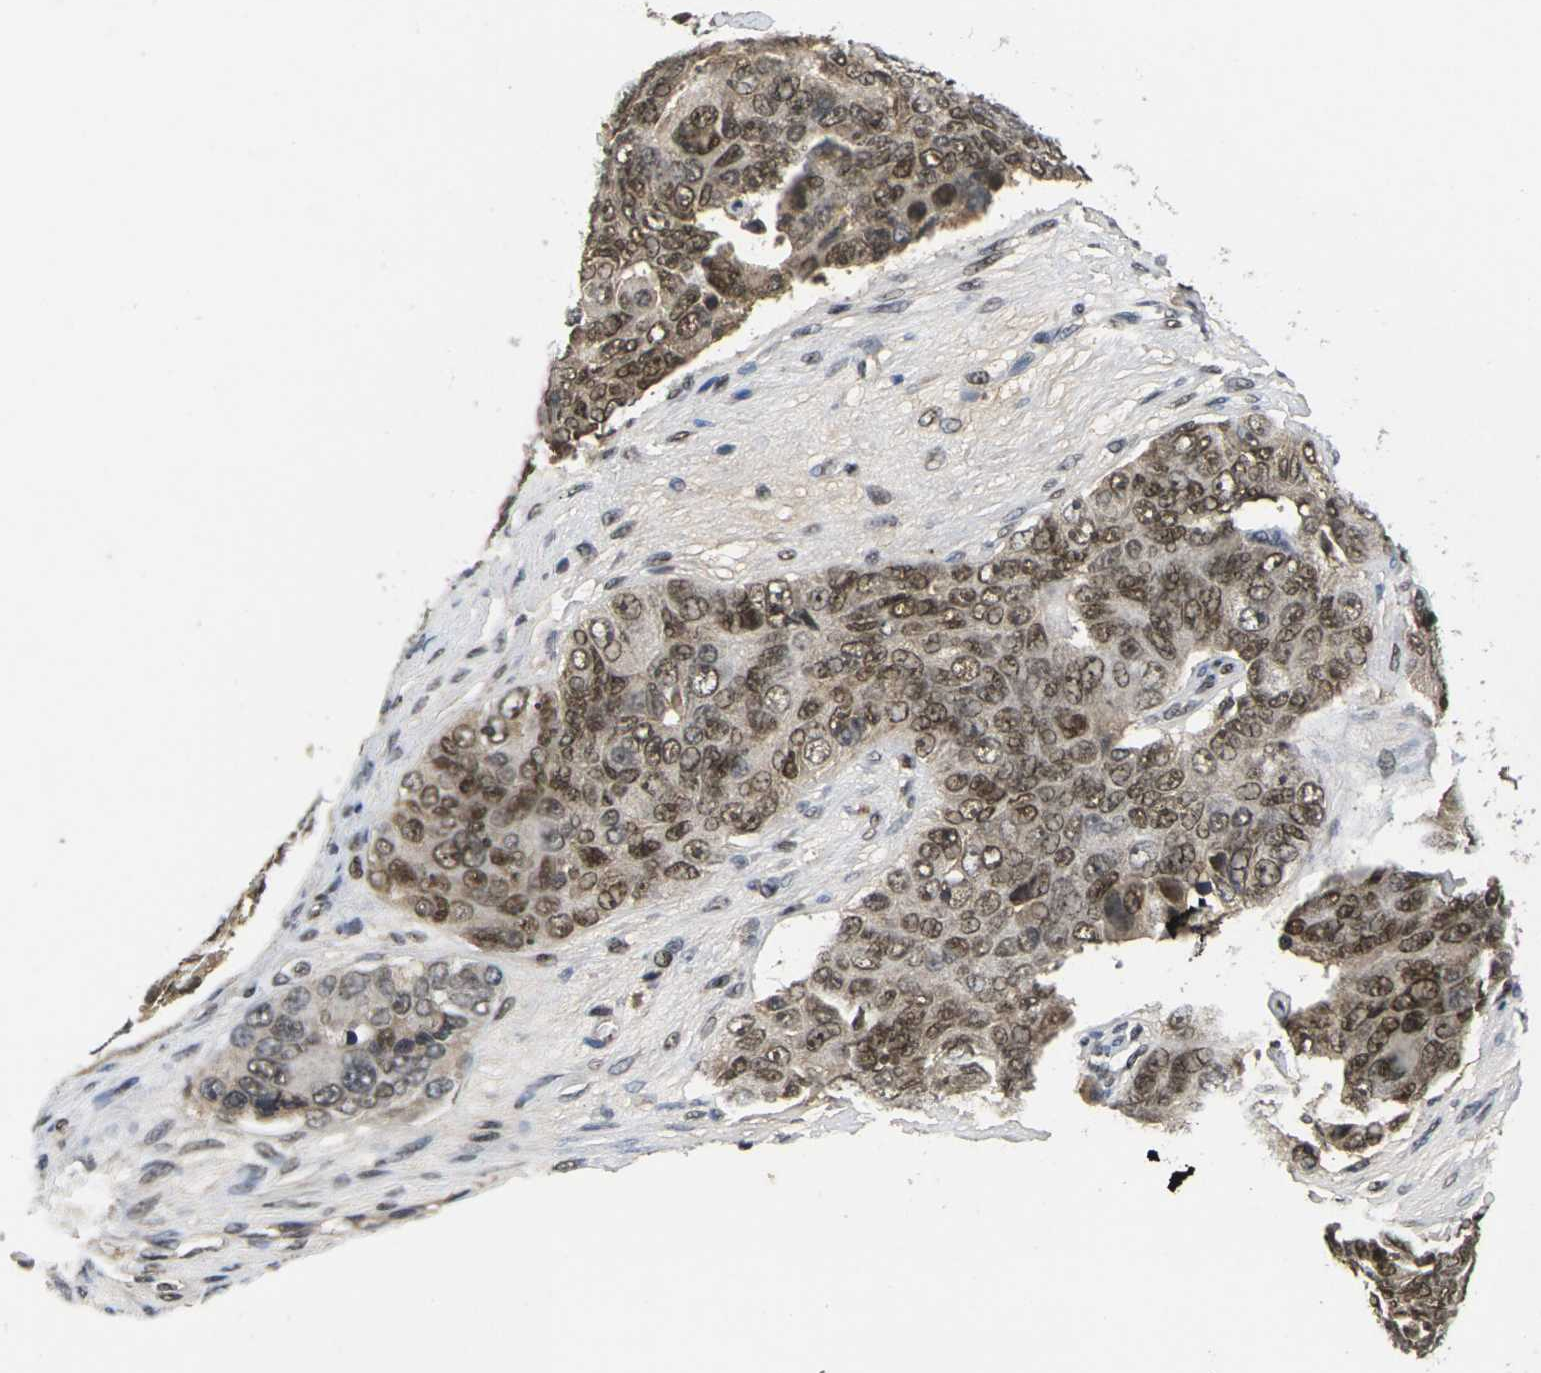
{"staining": {"intensity": "moderate", "quantity": ">75%", "location": "nuclear"}, "tissue": "ovarian cancer", "cell_type": "Tumor cells", "image_type": "cancer", "snomed": [{"axis": "morphology", "description": "Carcinoma, endometroid"}, {"axis": "topography", "description": "Ovary"}], "caption": "This is an image of IHC staining of ovarian cancer (endometroid carcinoma), which shows moderate staining in the nuclear of tumor cells.", "gene": "GTF2E1", "patient": {"sex": "female", "age": 51}}